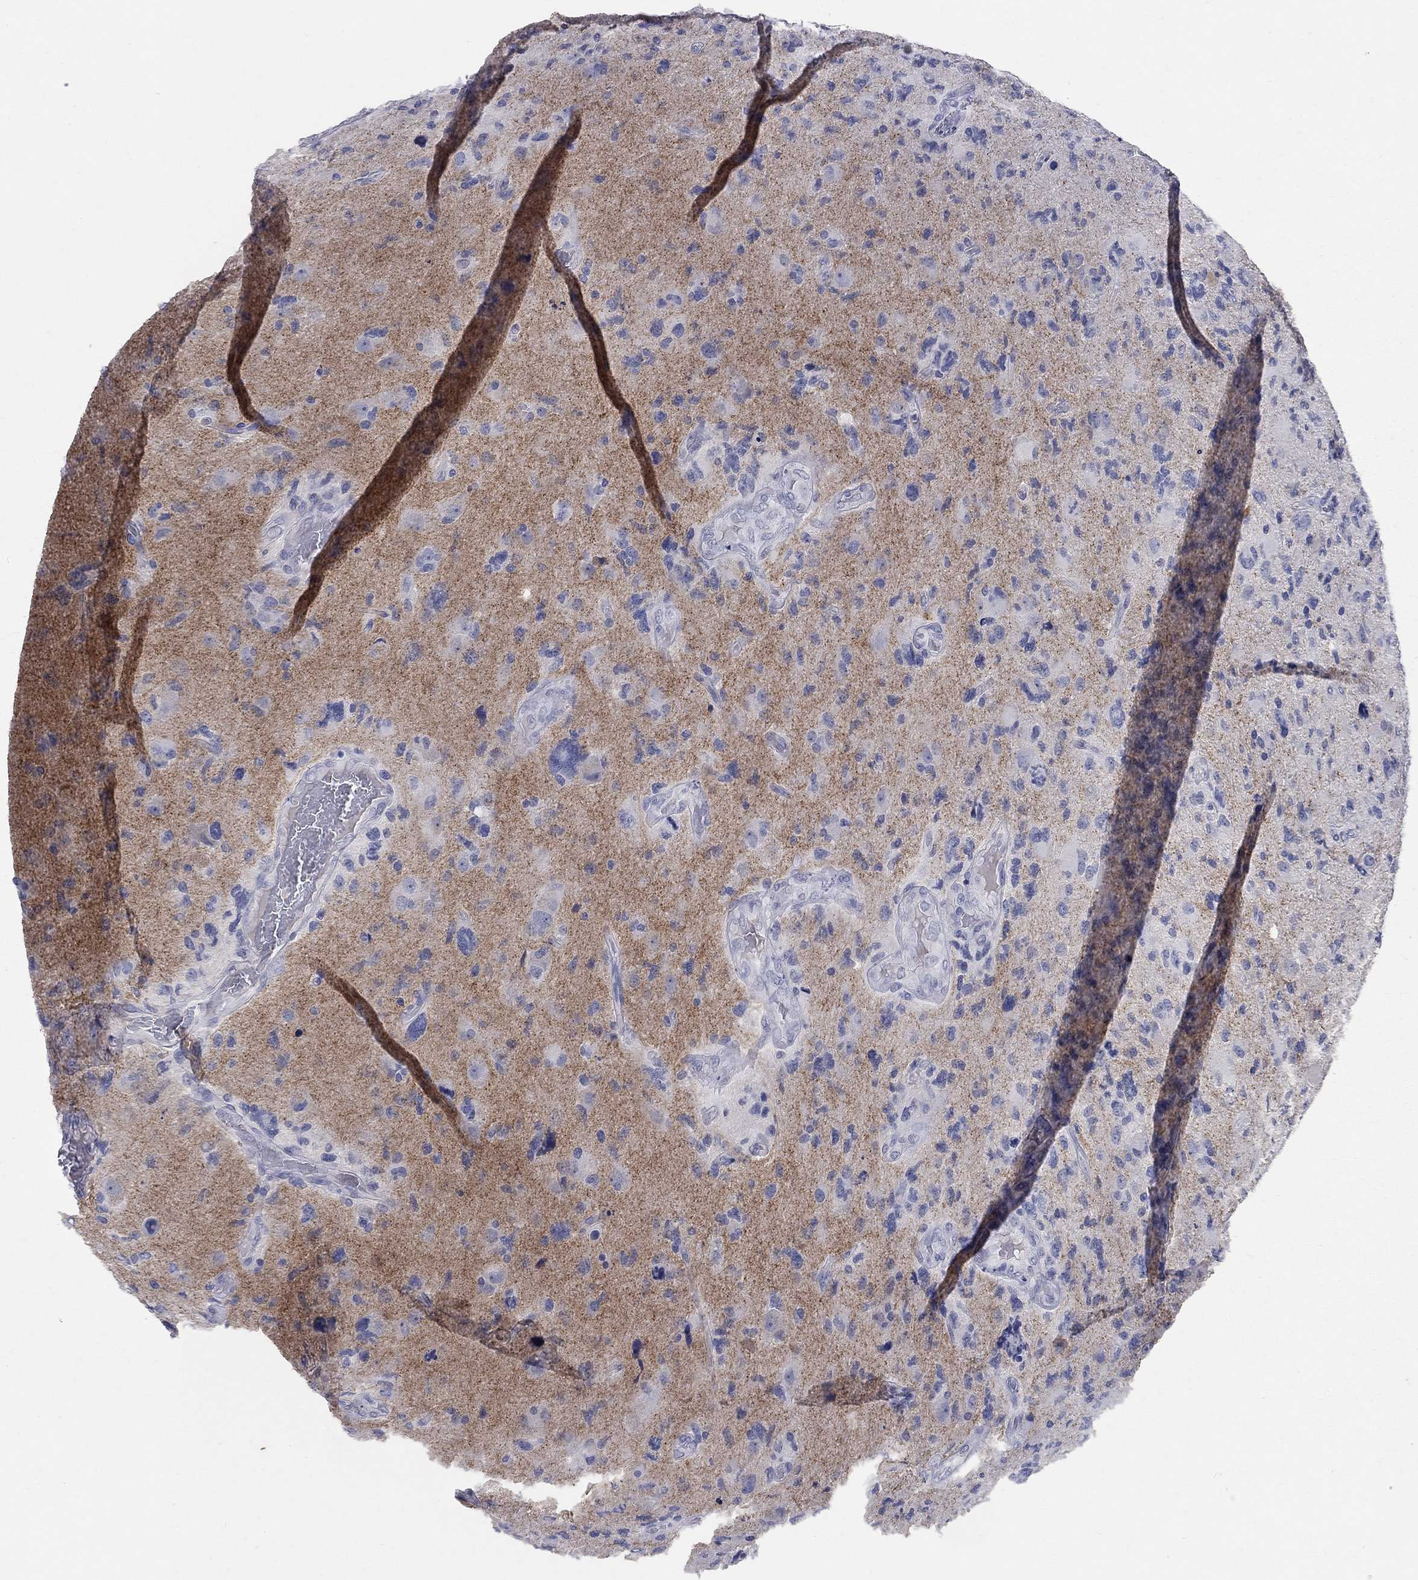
{"staining": {"intensity": "negative", "quantity": "none", "location": "none"}, "tissue": "glioma", "cell_type": "Tumor cells", "image_type": "cancer", "snomed": [{"axis": "morphology", "description": "Glioma, malignant, High grade"}, {"axis": "topography", "description": "Cerebral cortex"}], "caption": "This is a image of IHC staining of glioma, which shows no expression in tumor cells.", "gene": "SYT12", "patient": {"sex": "male", "age": 70}}